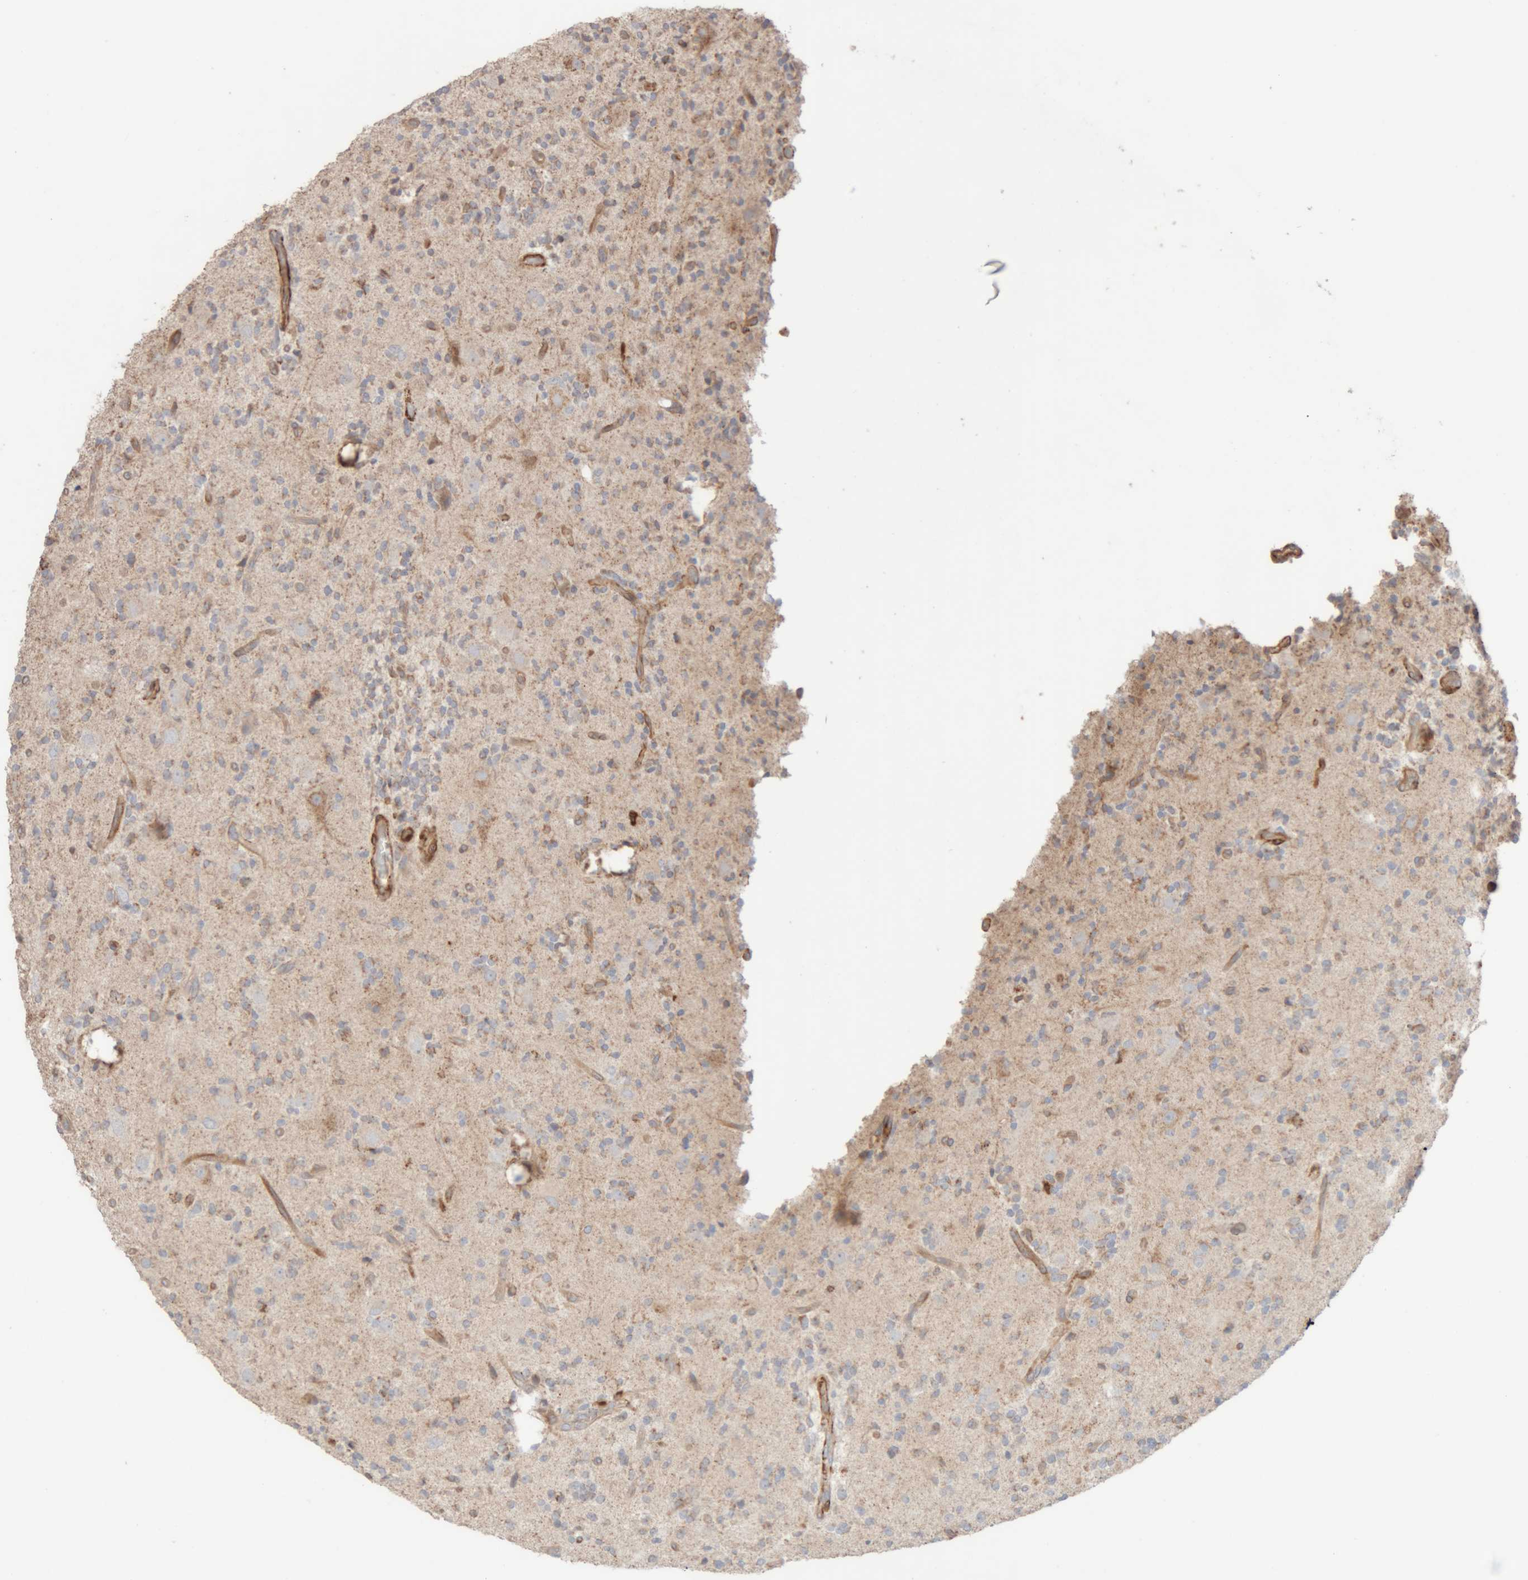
{"staining": {"intensity": "negative", "quantity": "none", "location": "none"}, "tissue": "glioma", "cell_type": "Tumor cells", "image_type": "cancer", "snomed": [{"axis": "morphology", "description": "Glioma, malignant, High grade"}, {"axis": "topography", "description": "Brain"}], "caption": "This is a micrograph of IHC staining of glioma, which shows no positivity in tumor cells.", "gene": "RAB32", "patient": {"sex": "male", "age": 34}}